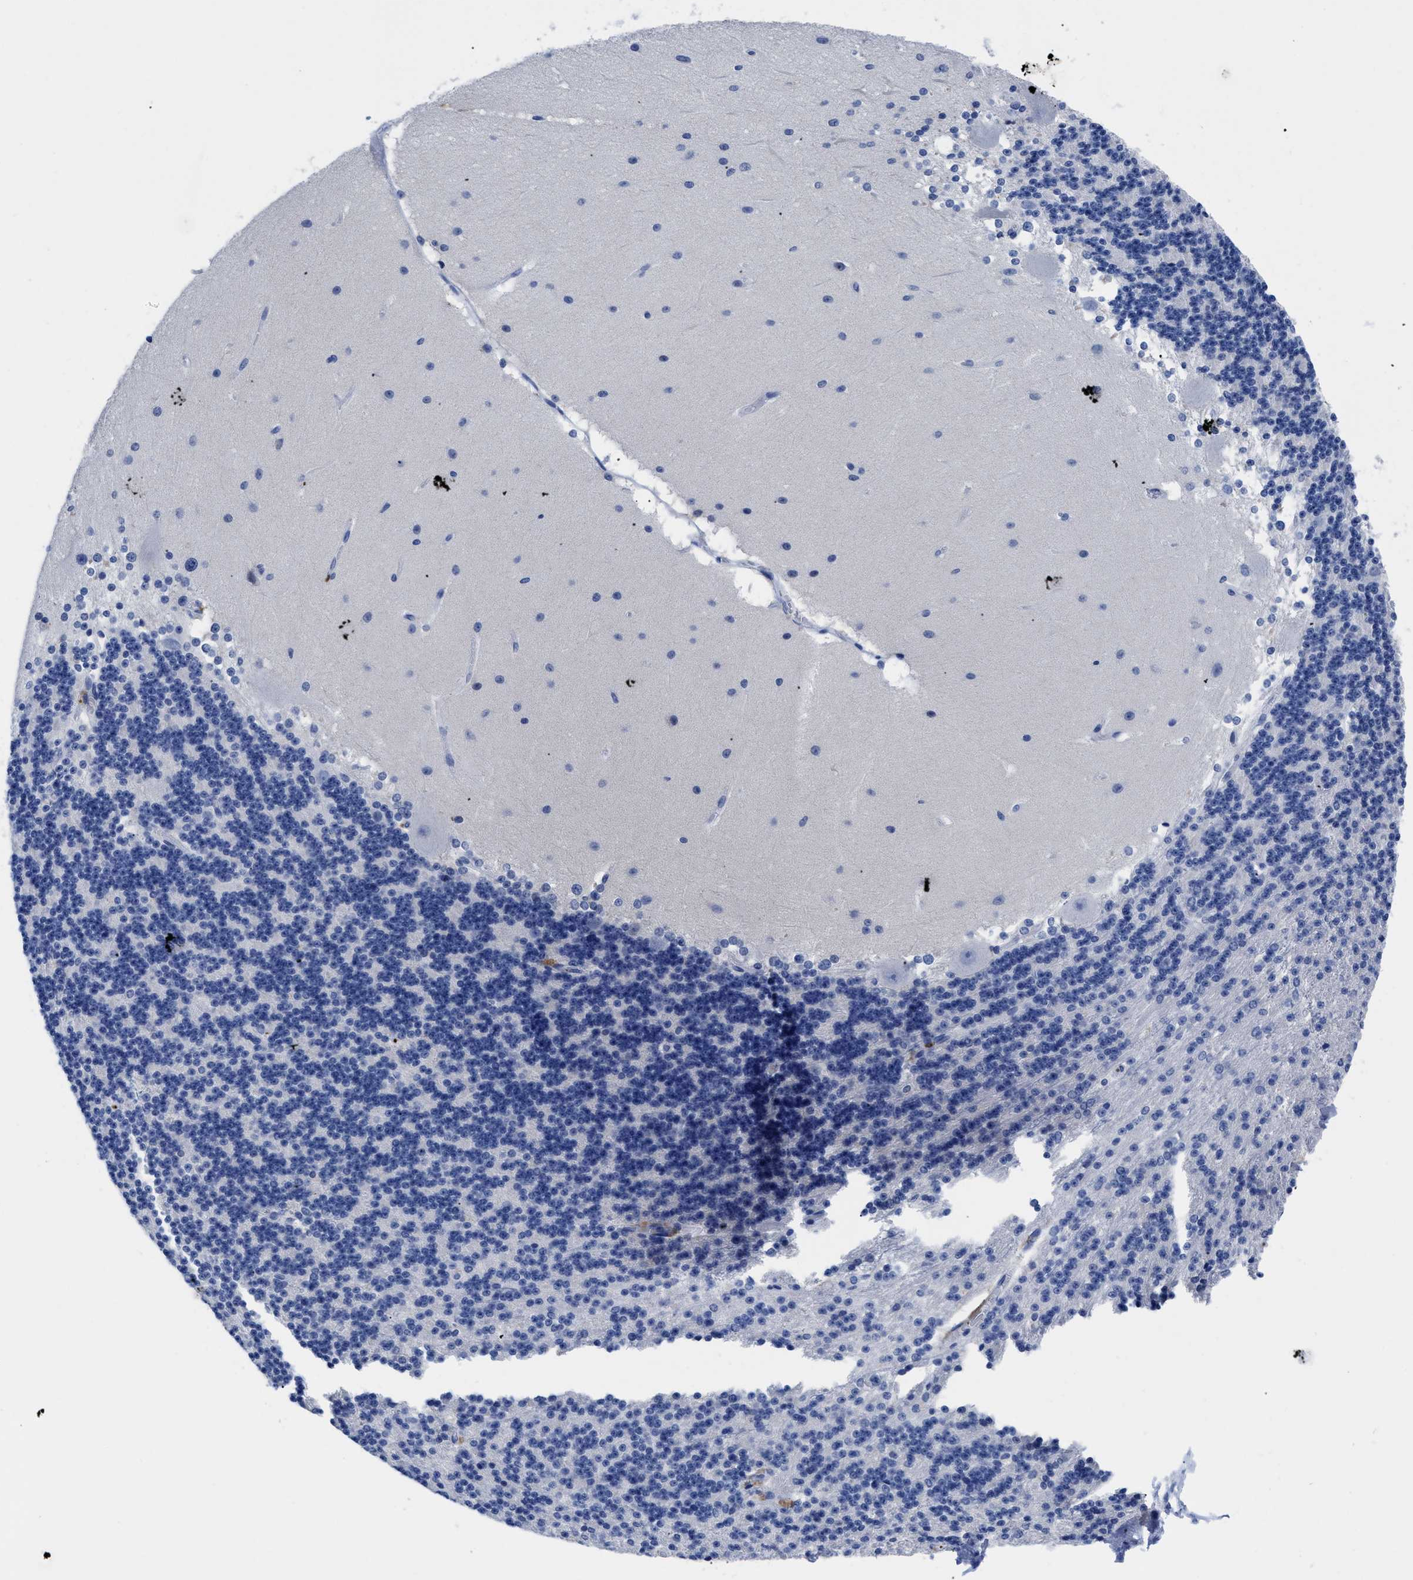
{"staining": {"intensity": "negative", "quantity": "none", "location": "none"}, "tissue": "cerebellum", "cell_type": "Cells in granular layer", "image_type": "normal", "snomed": [{"axis": "morphology", "description": "Normal tissue, NOS"}, {"axis": "topography", "description": "Cerebellum"}], "caption": "Normal cerebellum was stained to show a protein in brown. There is no significant expression in cells in granular layer. Nuclei are stained in blue.", "gene": "TREML1", "patient": {"sex": "female", "age": 19}}